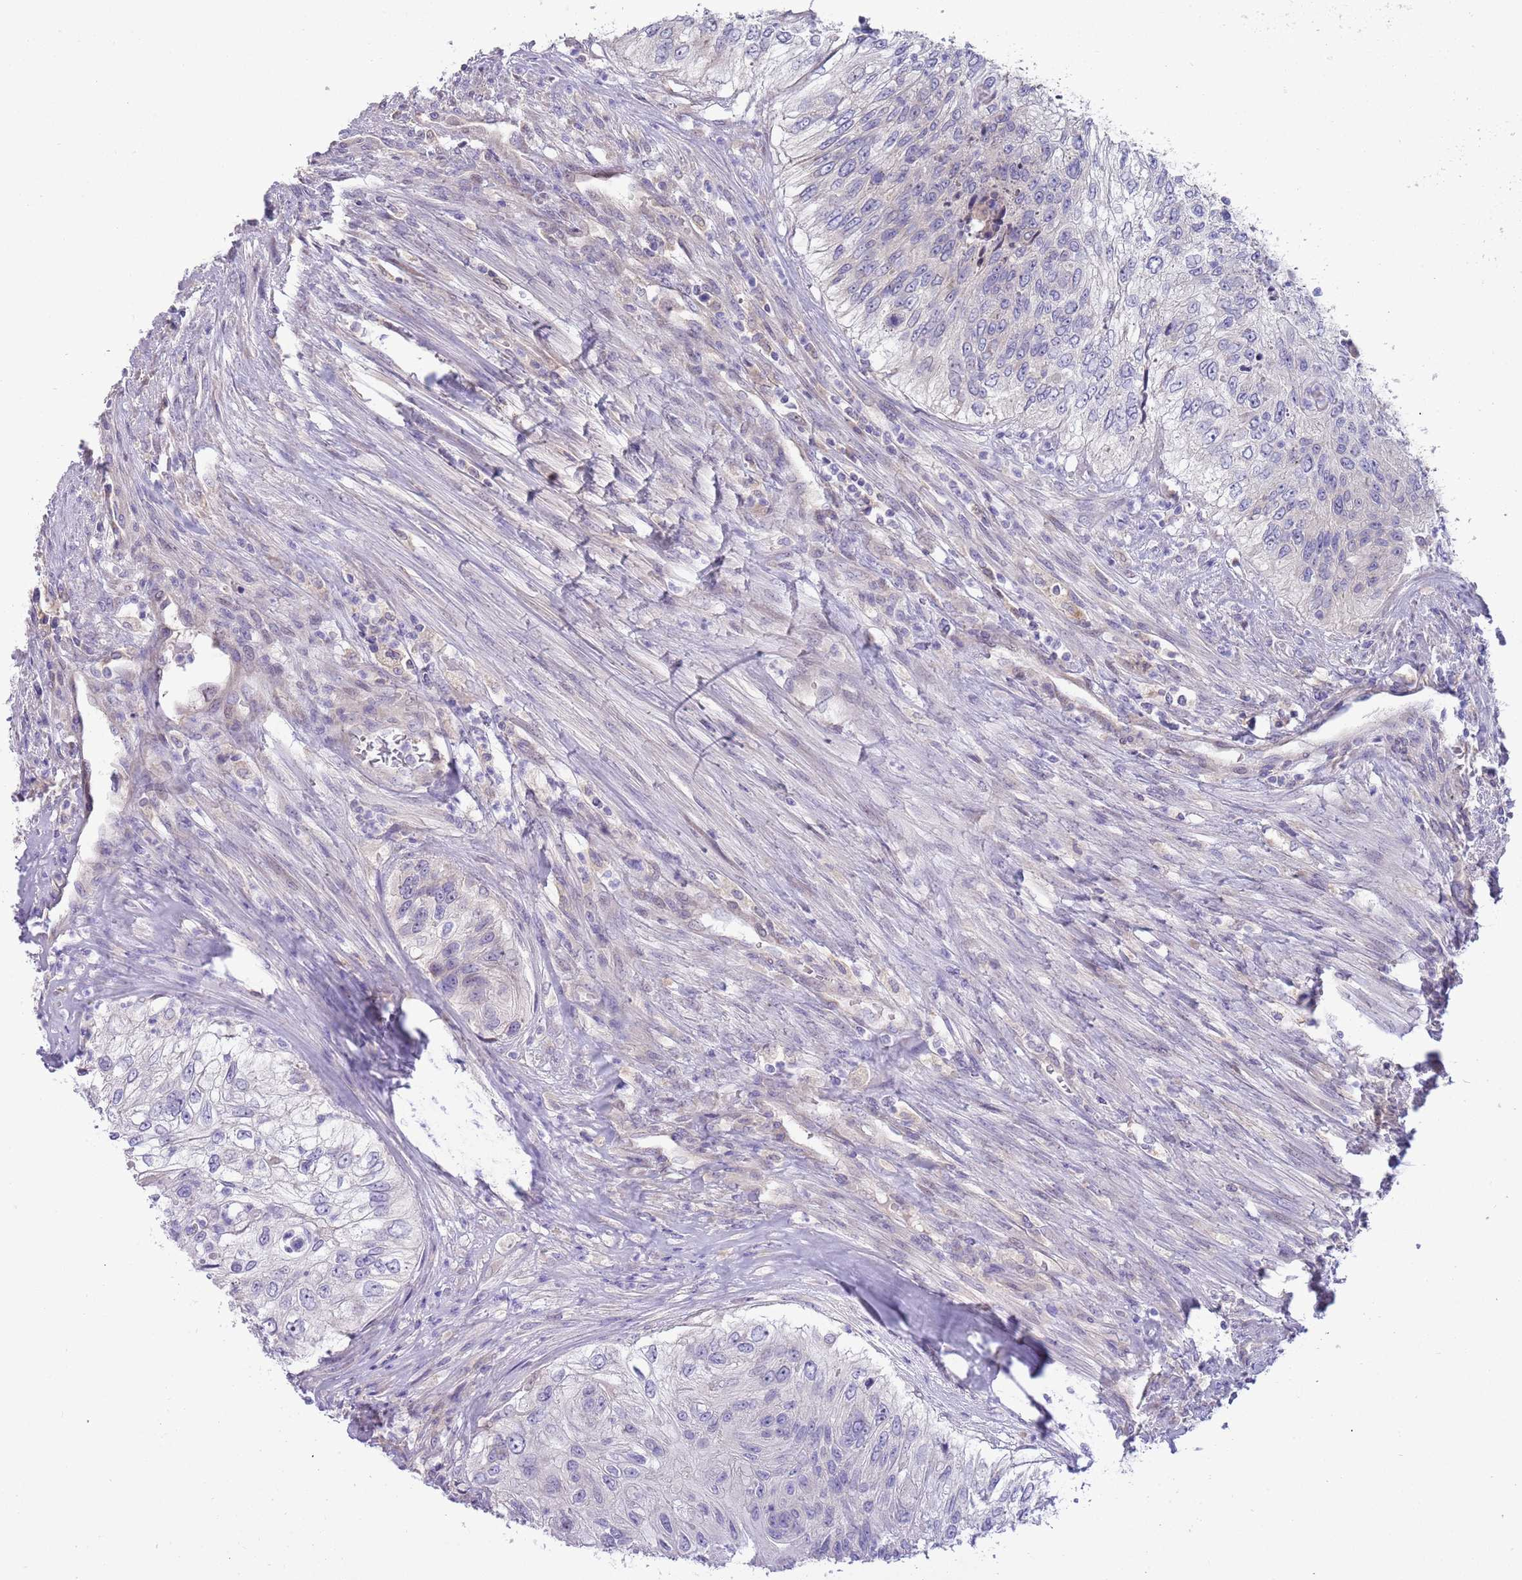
{"staining": {"intensity": "negative", "quantity": "none", "location": "none"}, "tissue": "urothelial cancer", "cell_type": "Tumor cells", "image_type": "cancer", "snomed": [{"axis": "morphology", "description": "Urothelial carcinoma, High grade"}, {"axis": "topography", "description": "Urinary bladder"}], "caption": "Urothelial cancer was stained to show a protein in brown. There is no significant expression in tumor cells. (Brightfield microscopy of DAB immunohistochemistry at high magnification).", "gene": "CABYR", "patient": {"sex": "female", "age": 60}}